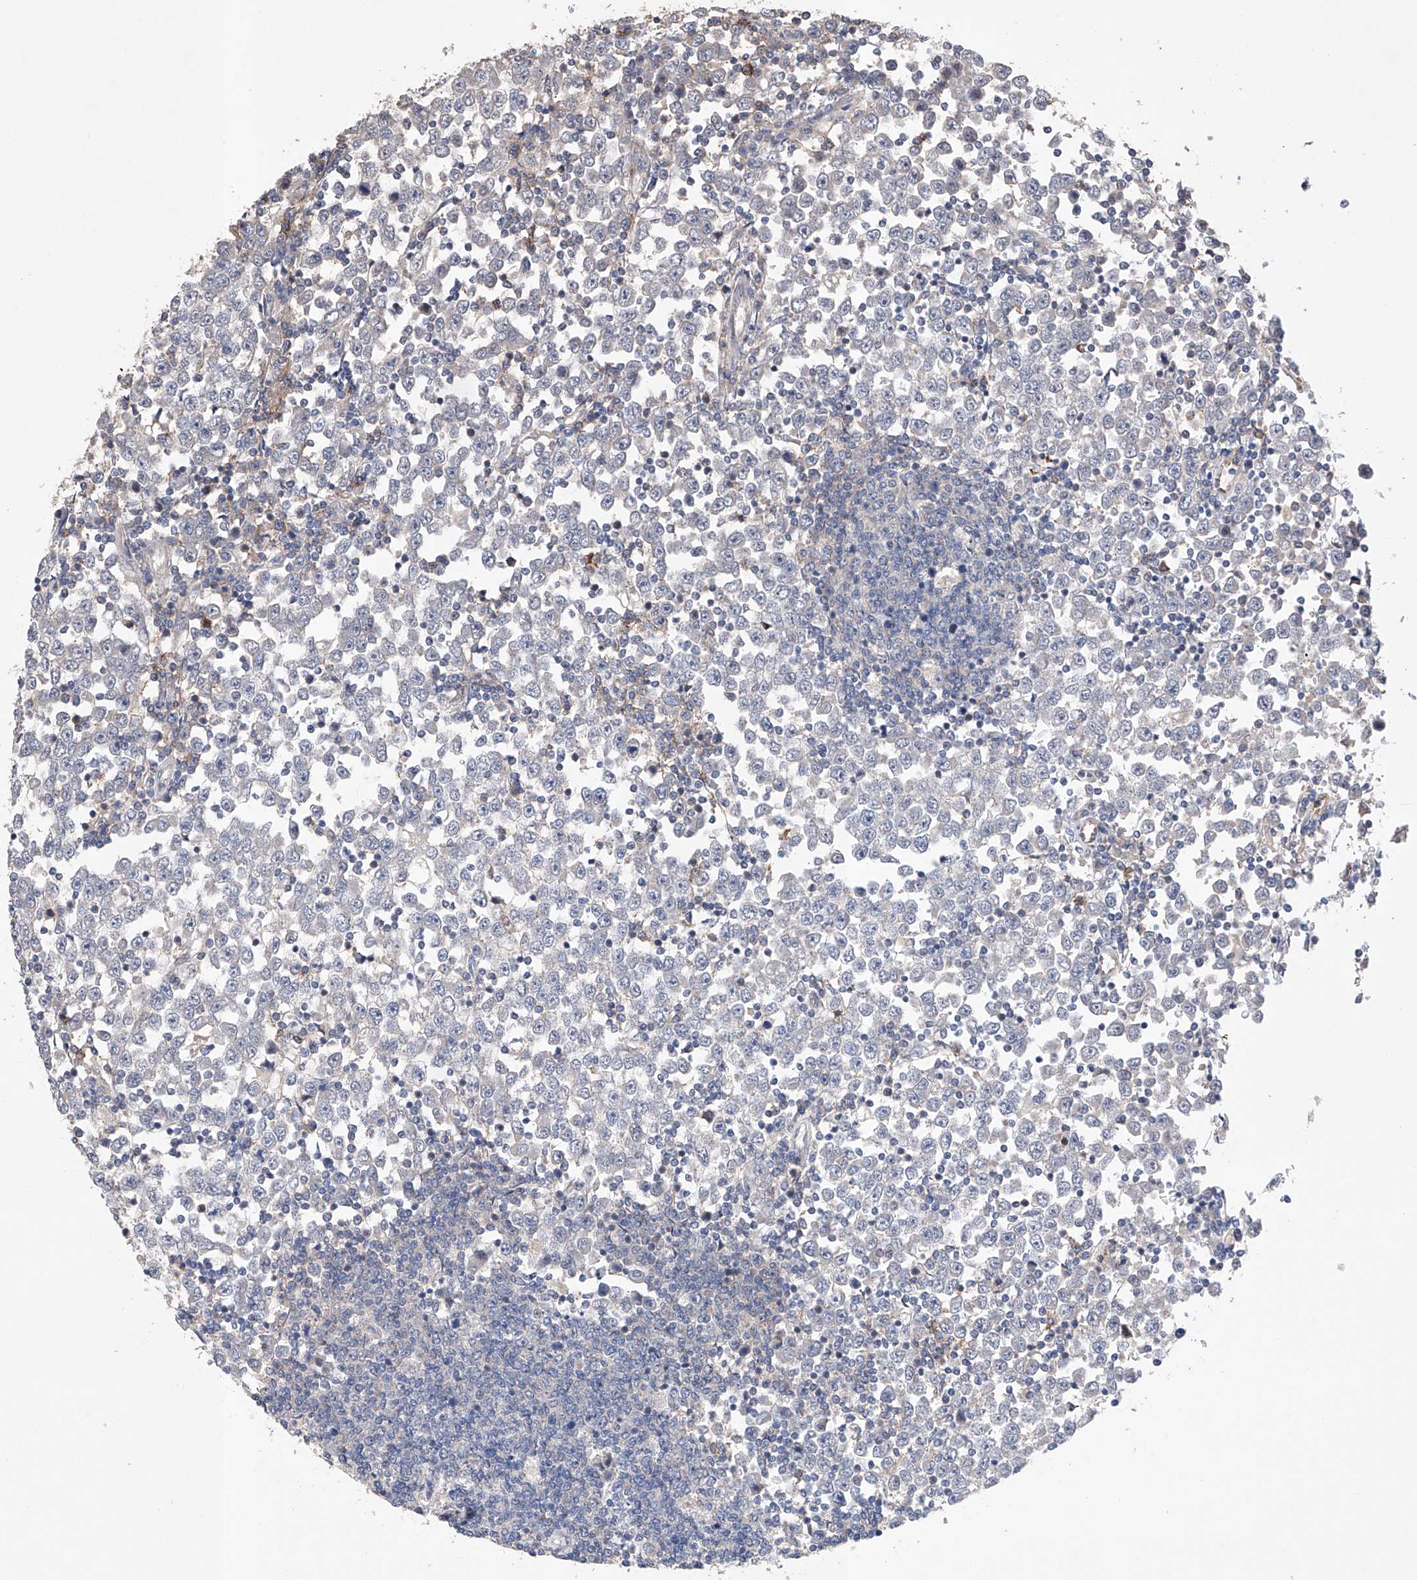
{"staining": {"intensity": "weak", "quantity": "25%-75%", "location": "cytoplasmic/membranous"}, "tissue": "testis cancer", "cell_type": "Tumor cells", "image_type": "cancer", "snomed": [{"axis": "morphology", "description": "Seminoma, NOS"}, {"axis": "topography", "description": "Testis"}], "caption": "Seminoma (testis) stained with IHC reveals weak cytoplasmic/membranous expression in about 25%-75% of tumor cells. Using DAB (brown) and hematoxylin (blue) stains, captured at high magnification using brightfield microscopy.", "gene": "AFG1L", "patient": {"sex": "male", "age": 65}}